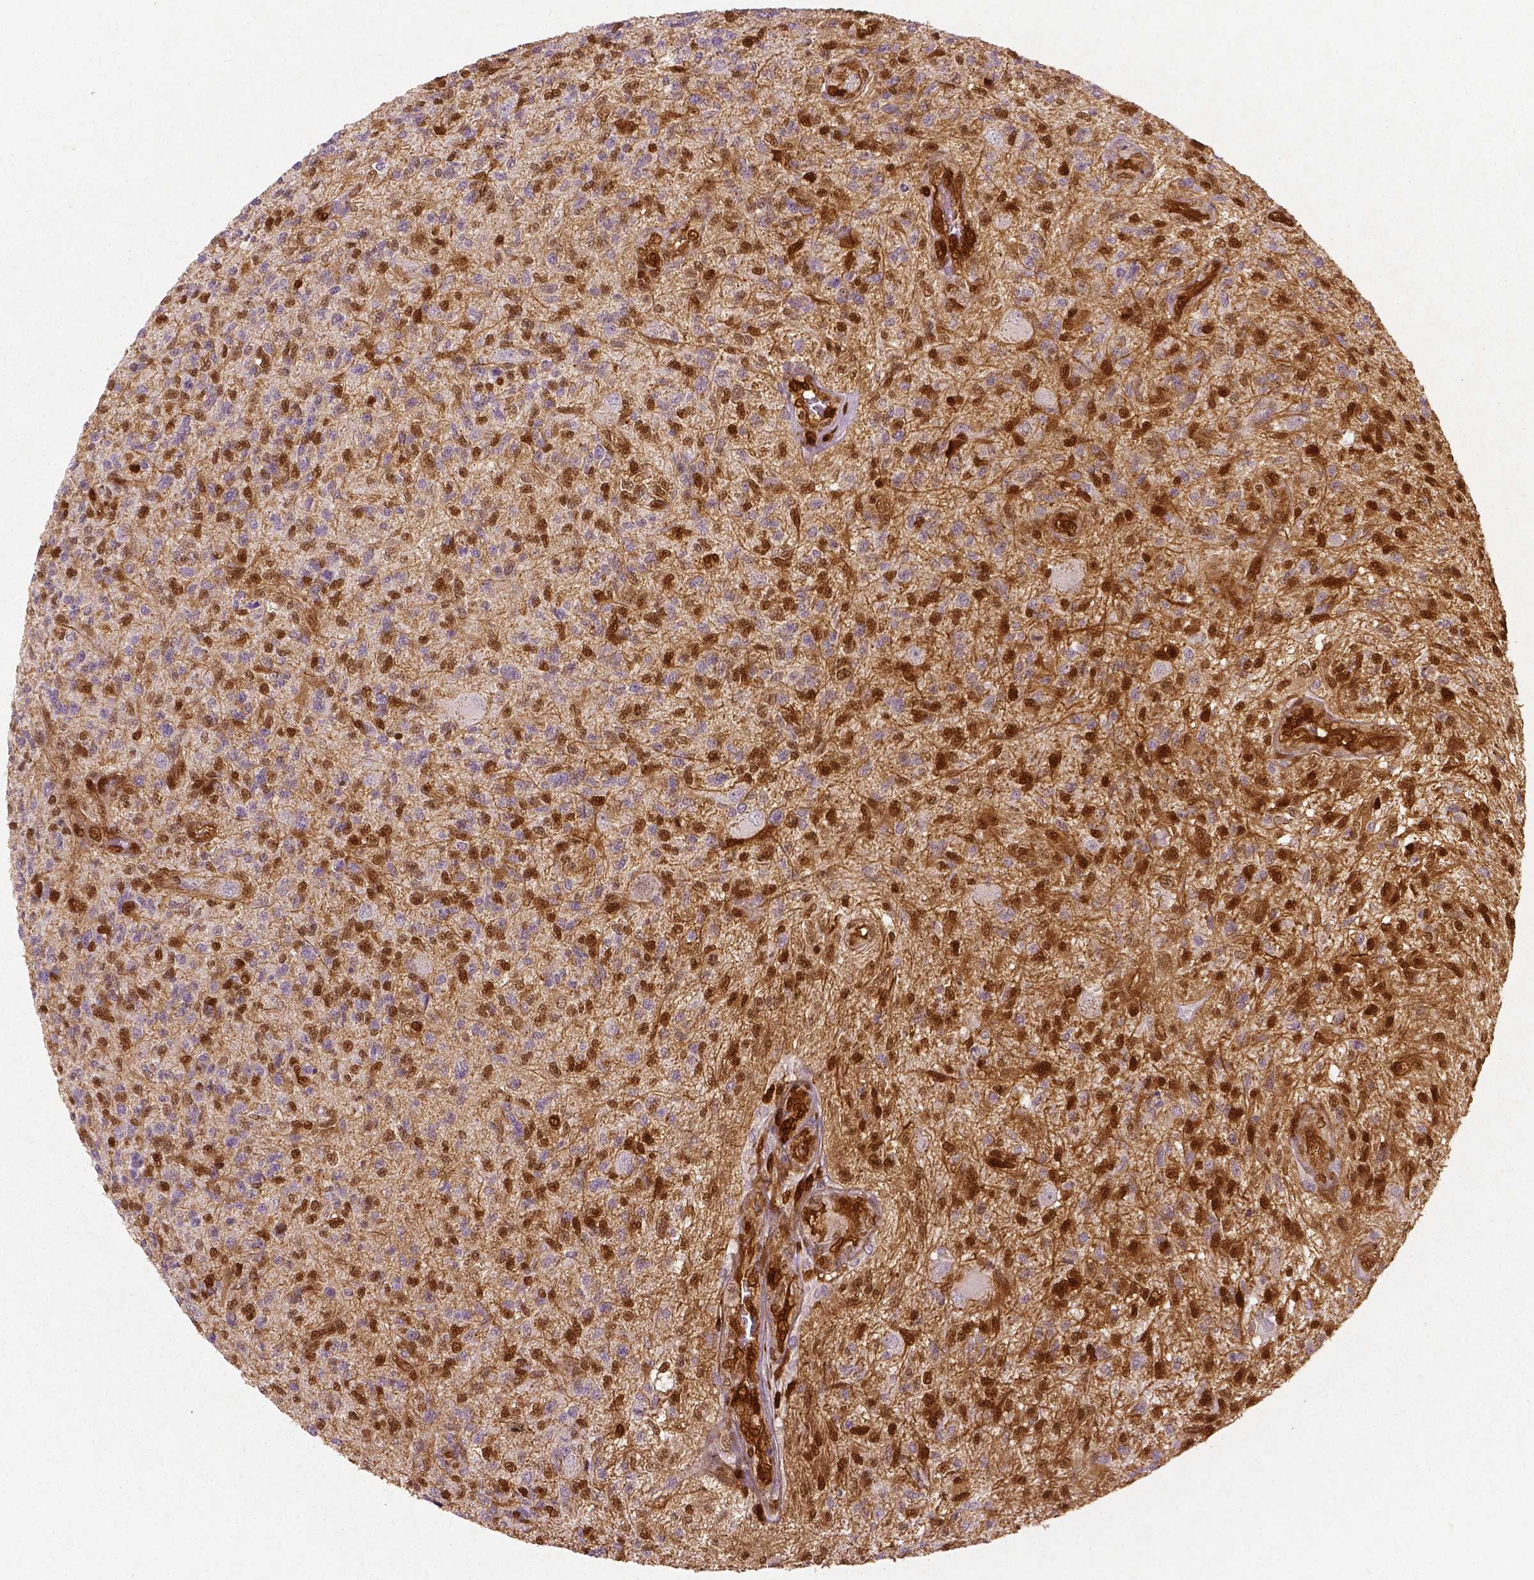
{"staining": {"intensity": "moderate", "quantity": "25%-75%", "location": "nuclear"}, "tissue": "glioma", "cell_type": "Tumor cells", "image_type": "cancer", "snomed": [{"axis": "morphology", "description": "Glioma, malignant, High grade"}, {"axis": "topography", "description": "Brain"}], "caption": "High-magnification brightfield microscopy of glioma stained with DAB (3,3'-diaminobenzidine) (brown) and counterstained with hematoxylin (blue). tumor cells exhibit moderate nuclear expression is seen in approximately25%-75% of cells. (Brightfield microscopy of DAB IHC at high magnification).", "gene": "WWTR1", "patient": {"sex": "male", "age": 56}}